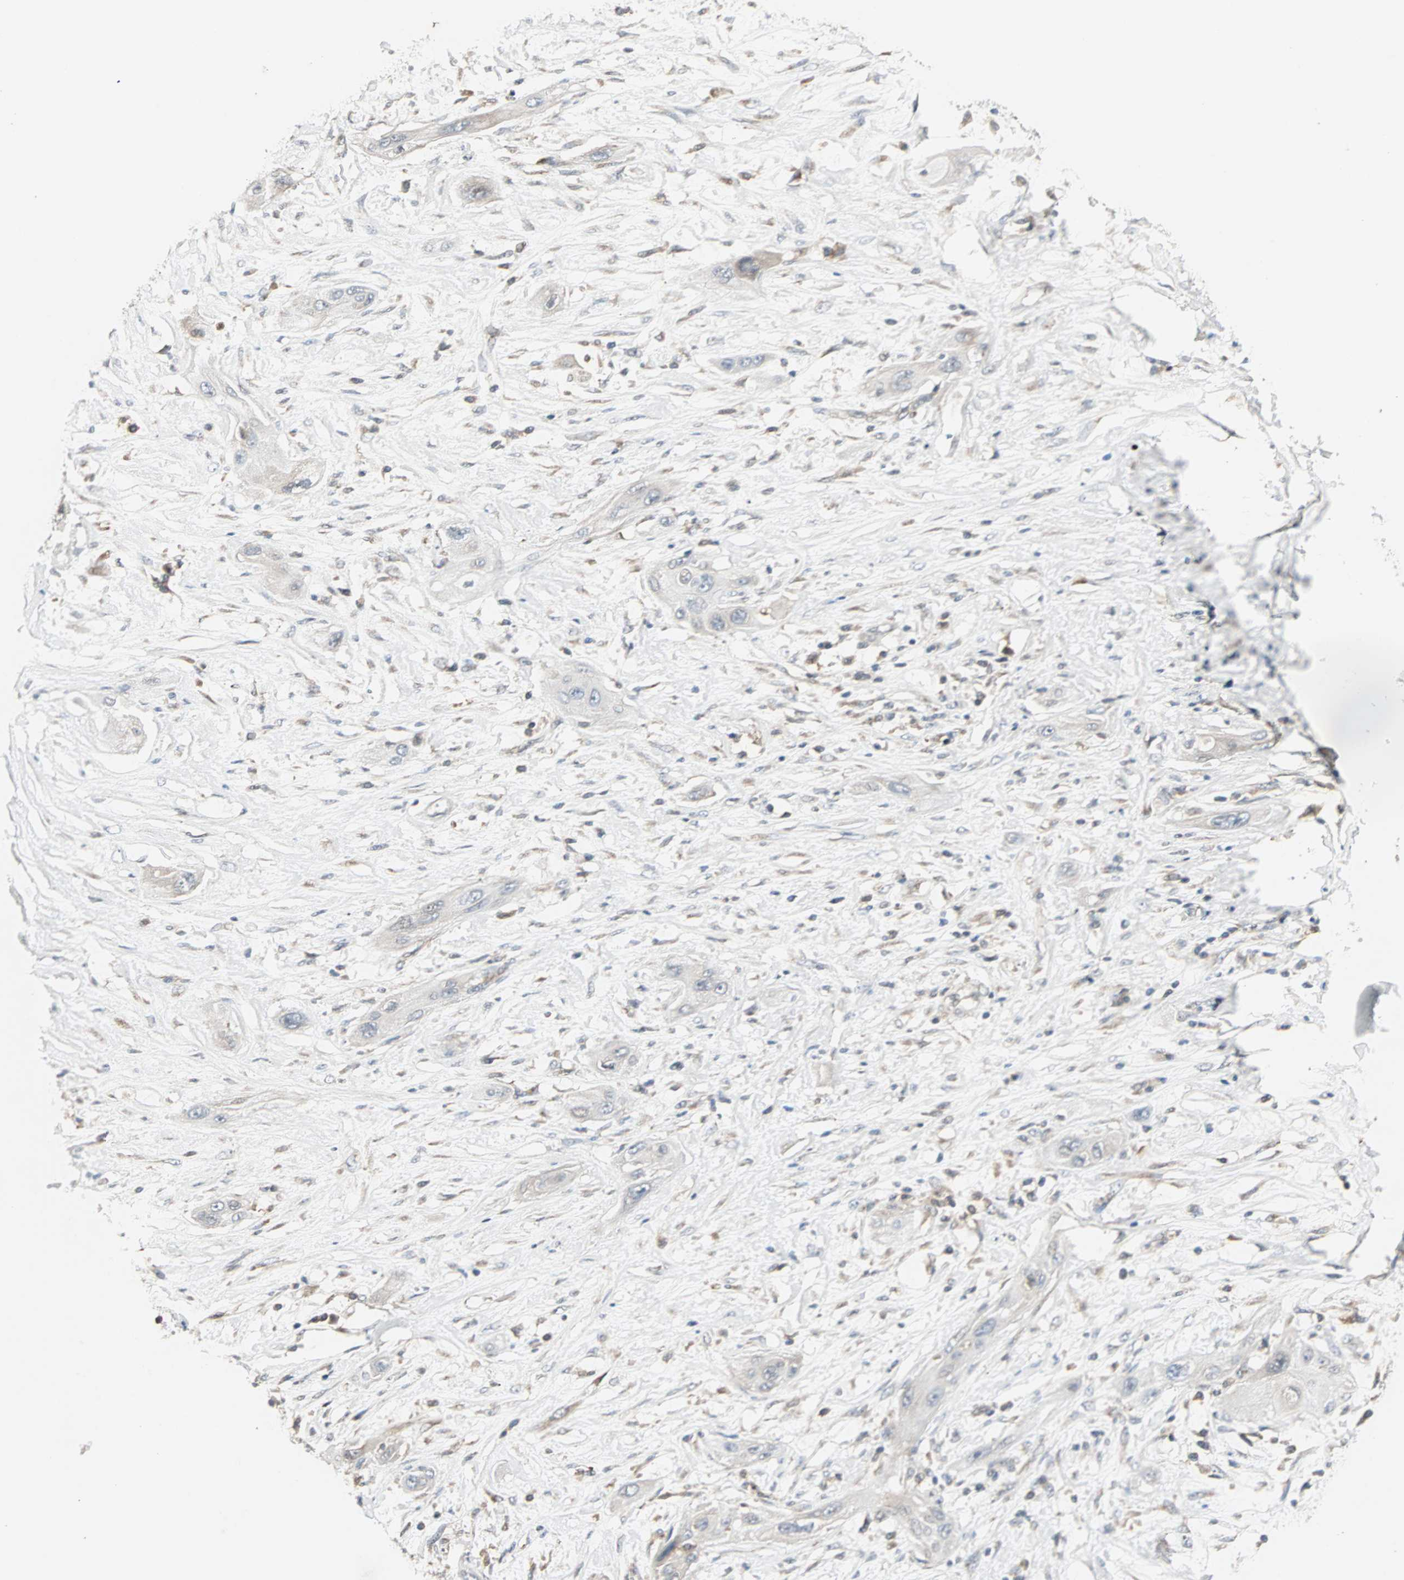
{"staining": {"intensity": "negative", "quantity": "none", "location": "none"}, "tissue": "lung cancer", "cell_type": "Tumor cells", "image_type": "cancer", "snomed": [{"axis": "morphology", "description": "Squamous cell carcinoma, NOS"}, {"axis": "topography", "description": "Lung"}], "caption": "Immunohistochemistry (IHC) of squamous cell carcinoma (lung) shows no positivity in tumor cells.", "gene": "GNAI2", "patient": {"sex": "female", "age": 47}}